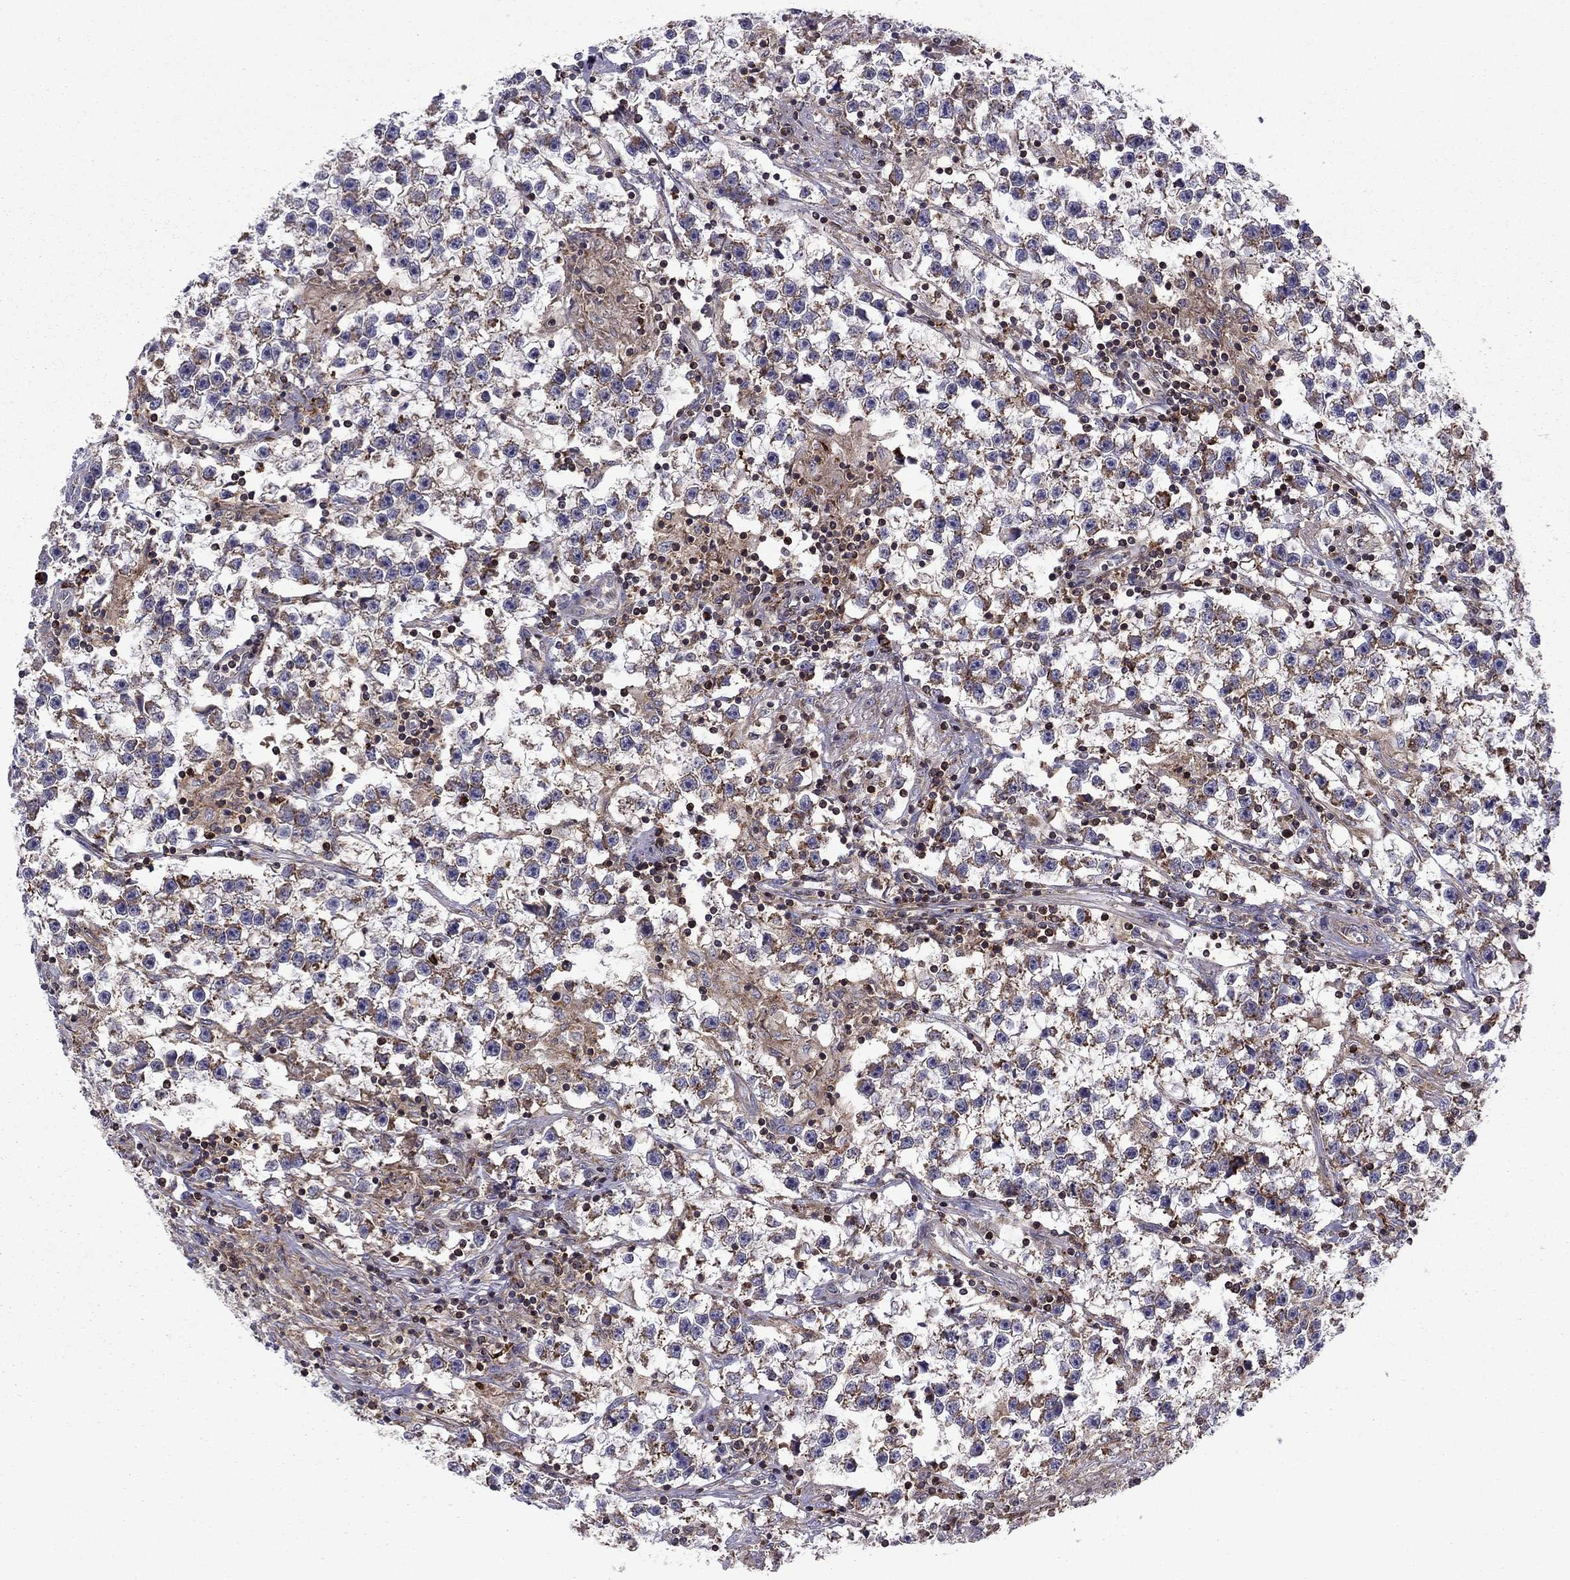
{"staining": {"intensity": "moderate", "quantity": "<25%", "location": "cytoplasmic/membranous"}, "tissue": "testis cancer", "cell_type": "Tumor cells", "image_type": "cancer", "snomed": [{"axis": "morphology", "description": "Seminoma, NOS"}, {"axis": "topography", "description": "Testis"}], "caption": "Immunohistochemistry (IHC) image of neoplastic tissue: human testis seminoma stained using IHC shows low levels of moderate protein expression localized specifically in the cytoplasmic/membranous of tumor cells, appearing as a cytoplasmic/membranous brown color.", "gene": "ALG6", "patient": {"sex": "male", "age": 59}}